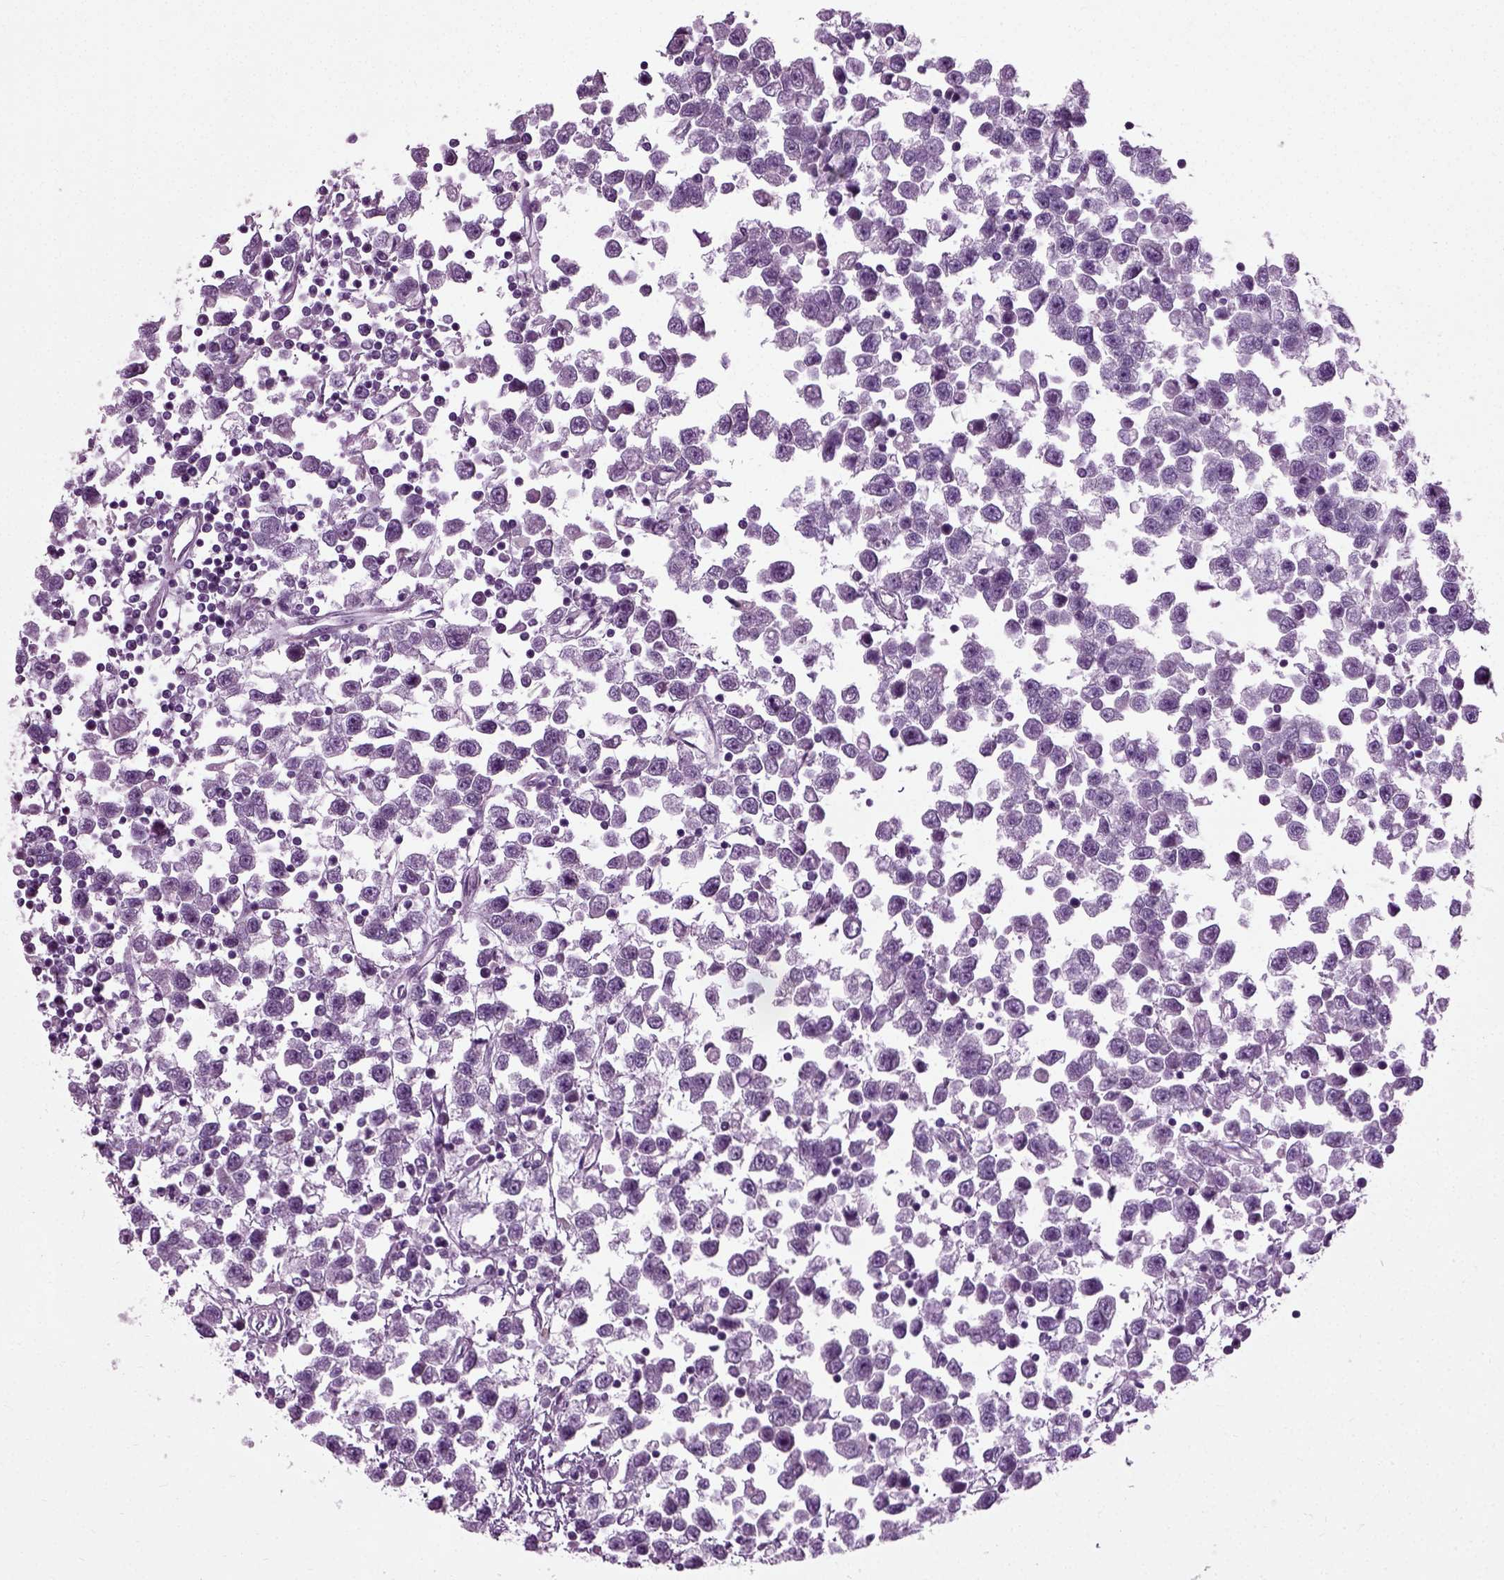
{"staining": {"intensity": "negative", "quantity": "none", "location": "none"}, "tissue": "testis cancer", "cell_type": "Tumor cells", "image_type": "cancer", "snomed": [{"axis": "morphology", "description": "Seminoma, NOS"}, {"axis": "topography", "description": "Testis"}], "caption": "Tumor cells show no significant expression in testis cancer (seminoma). Nuclei are stained in blue.", "gene": "SCG5", "patient": {"sex": "male", "age": 34}}